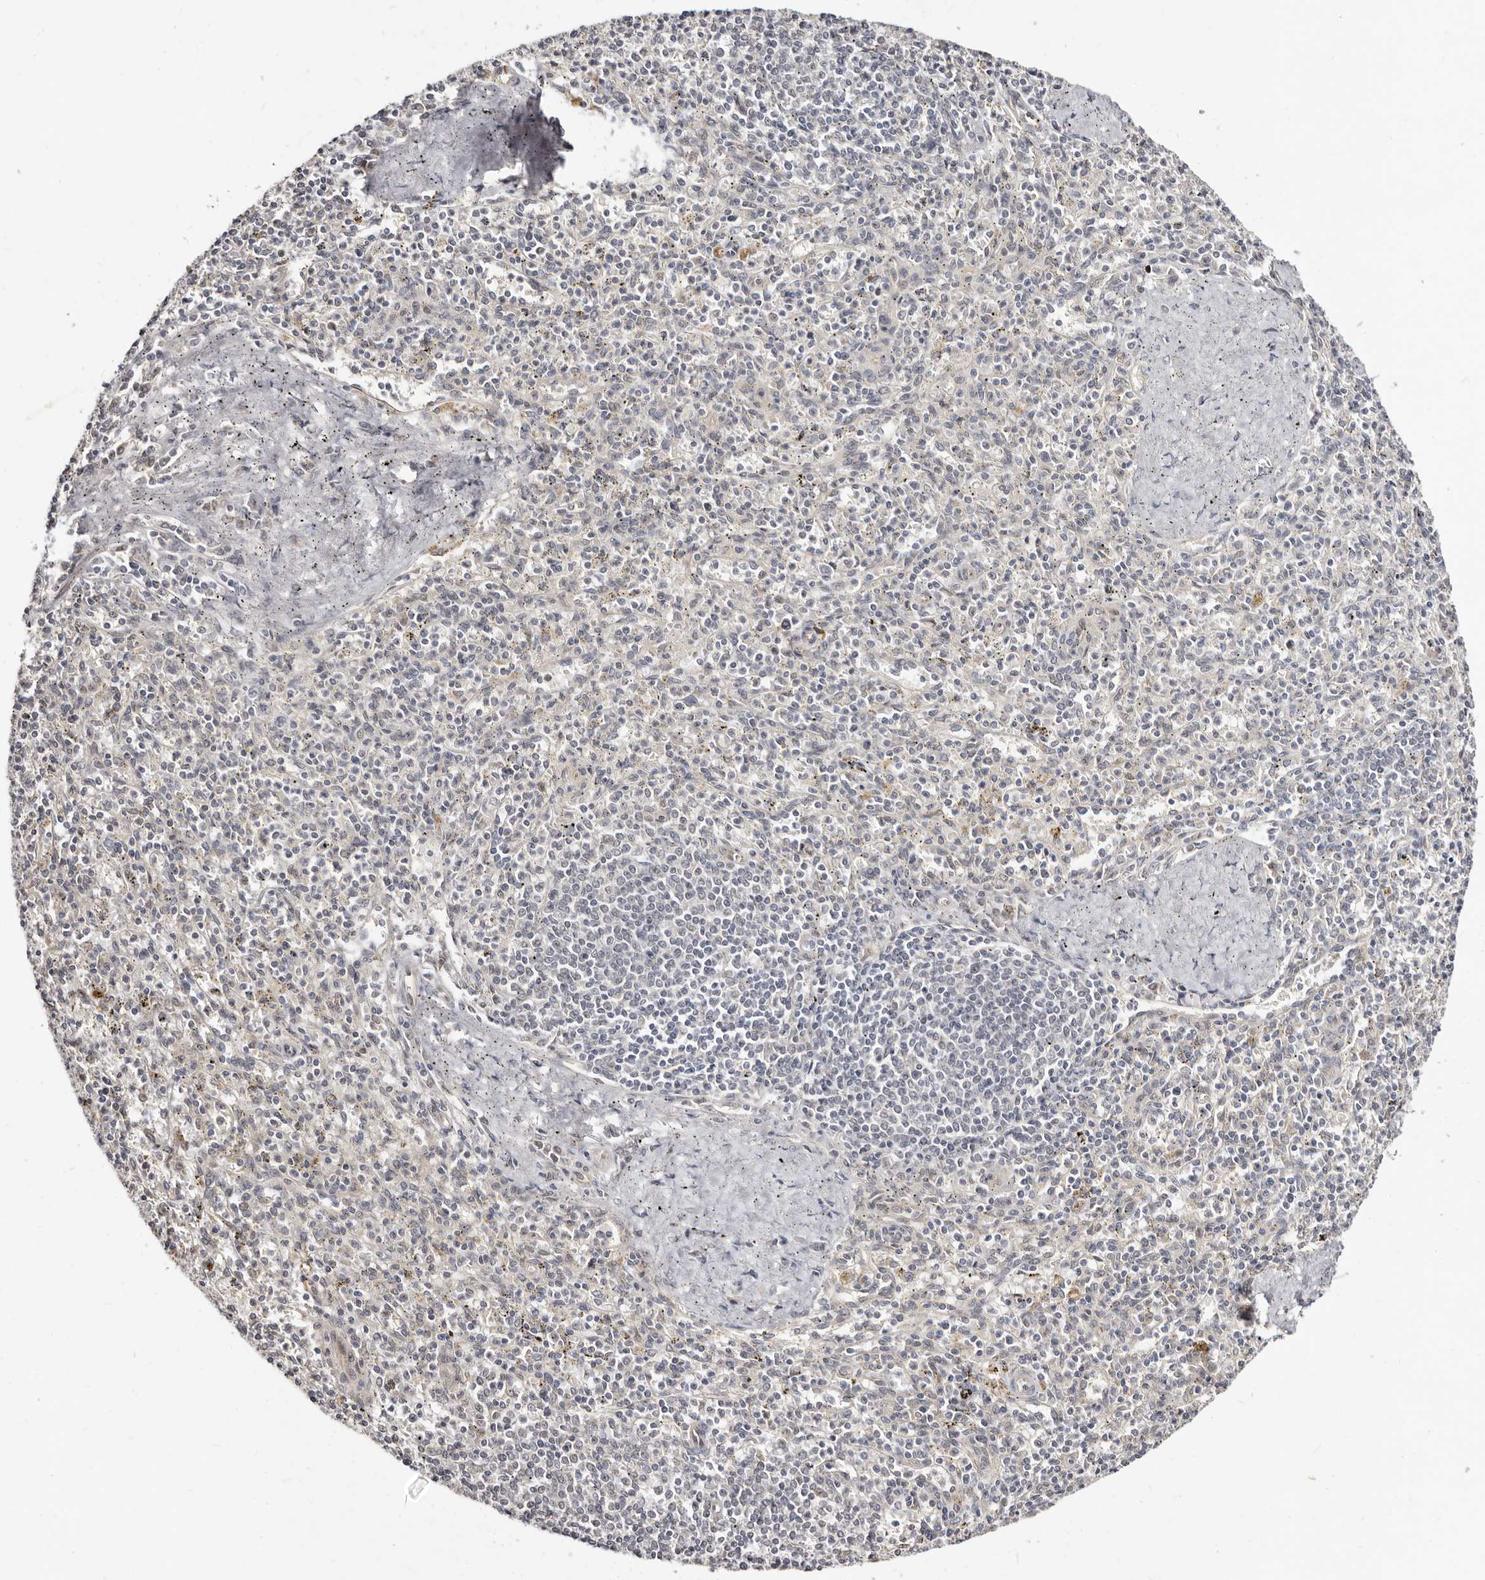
{"staining": {"intensity": "negative", "quantity": "none", "location": "none"}, "tissue": "spleen", "cell_type": "Cells in red pulp", "image_type": "normal", "snomed": [{"axis": "morphology", "description": "Normal tissue, NOS"}, {"axis": "topography", "description": "Spleen"}], "caption": "Spleen stained for a protein using immunohistochemistry (IHC) displays no staining cells in red pulp.", "gene": "LCORL", "patient": {"sex": "male", "age": 72}}